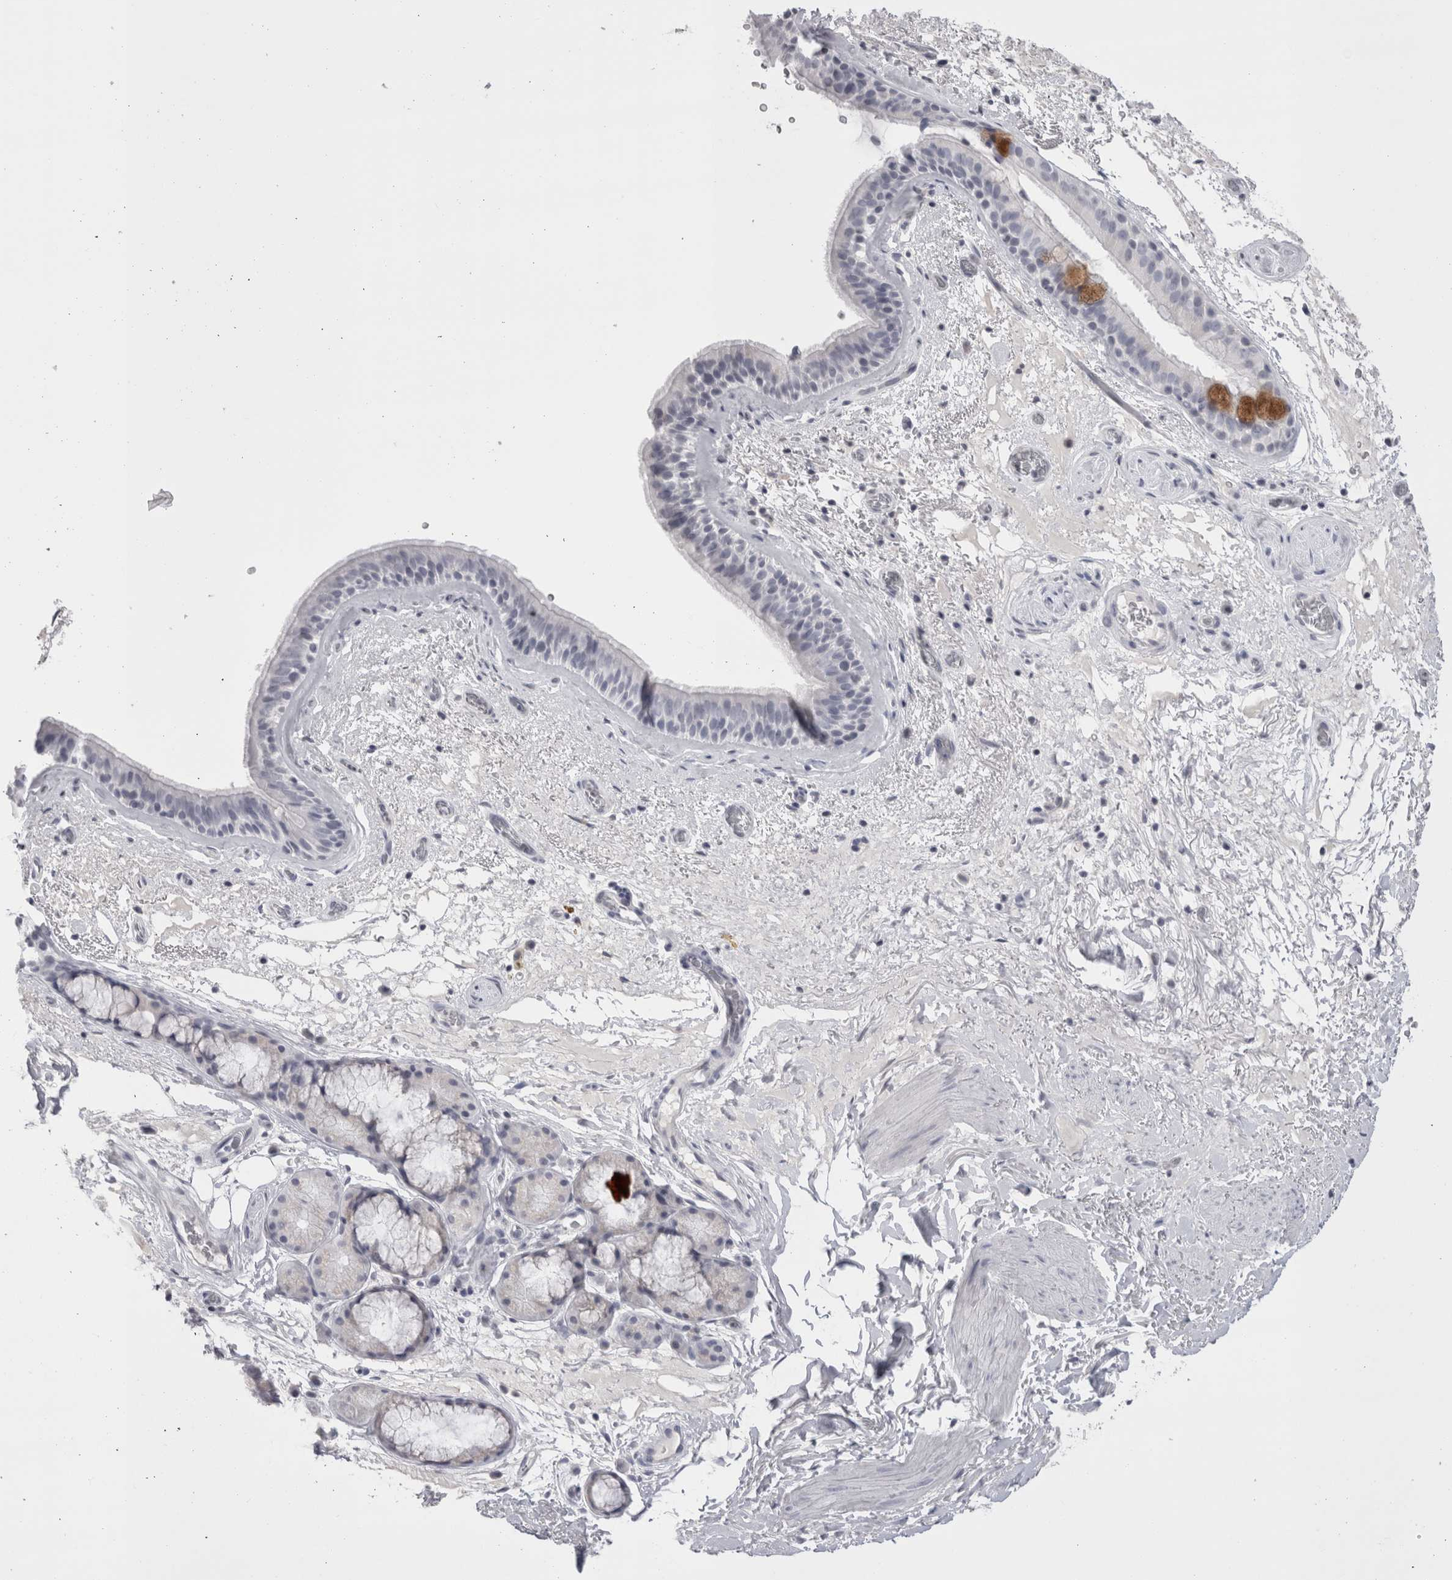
{"staining": {"intensity": "moderate", "quantity": "<25%", "location": "cytoplasmic/membranous"}, "tissue": "bronchus", "cell_type": "Respiratory epithelial cells", "image_type": "normal", "snomed": [{"axis": "morphology", "description": "Normal tissue, NOS"}, {"axis": "topography", "description": "Cartilage tissue"}], "caption": "The micrograph demonstrates immunohistochemical staining of unremarkable bronchus. There is moderate cytoplasmic/membranous staining is identified in about <25% of respiratory epithelial cells.", "gene": "FNDC8", "patient": {"sex": "female", "age": 63}}